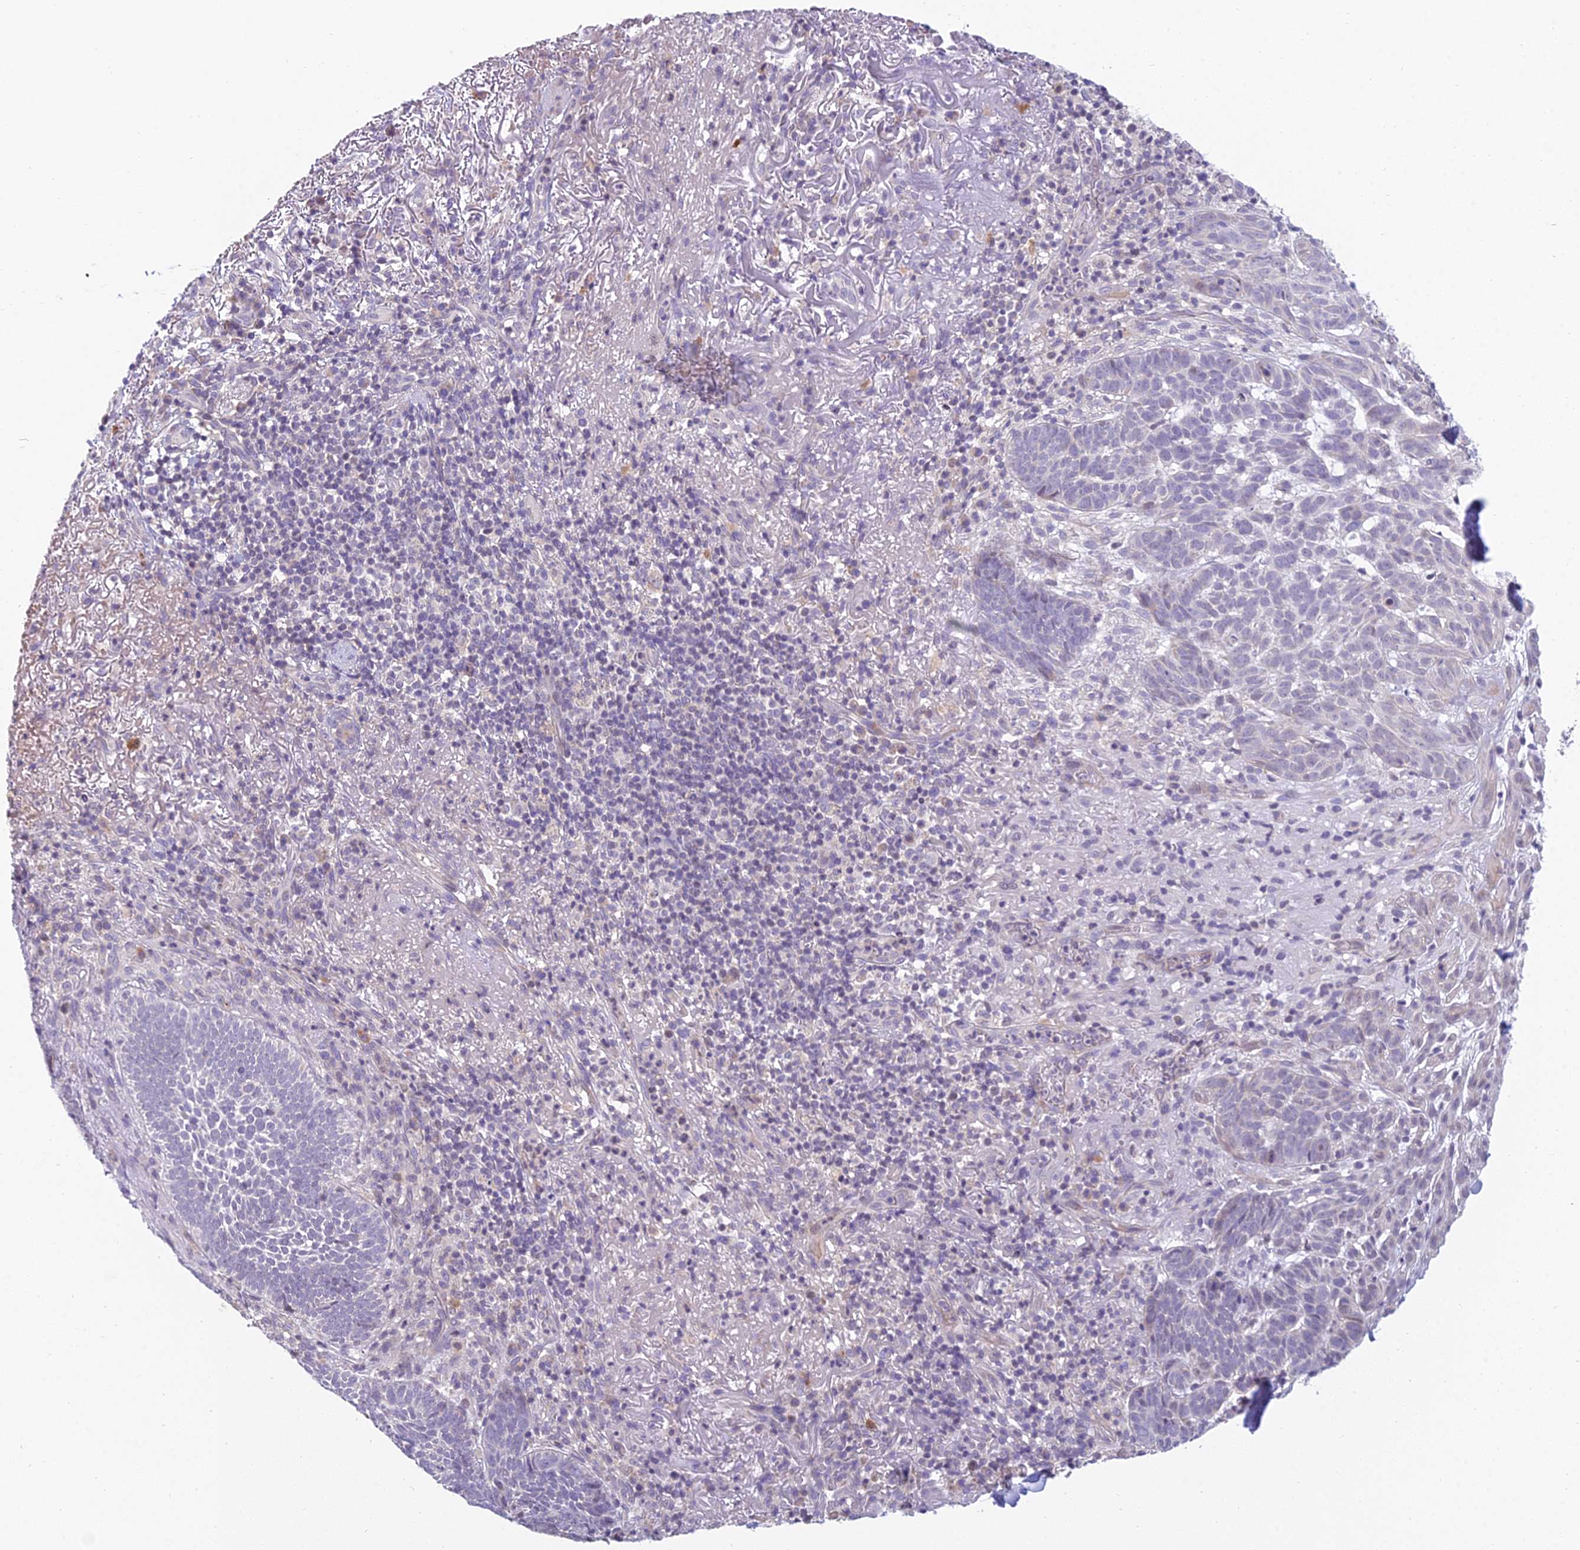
{"staining": {"intensity": "negative", "quantity": "none", "location": "none"}, "tissue": "skin cancer", "cell_type": "Tumor cells", "image_type": "cancer", "snomed": [{"axis": "morphology", "description": "Basal cell carcinoma"}, {"axis": "topography", "description": "Skin"}], "caption": "IHC image of neoplastic tissue: skin cancer stained with DAB demonstrates no significant protein expression in tumor cells. (DAB (3,3'-diaminobenzidine) immunohistochemistry visualized using brightfield microscopy, high magnification).", "gene": "CFAP206", "patient": {"sex": "female", "age": 78}}